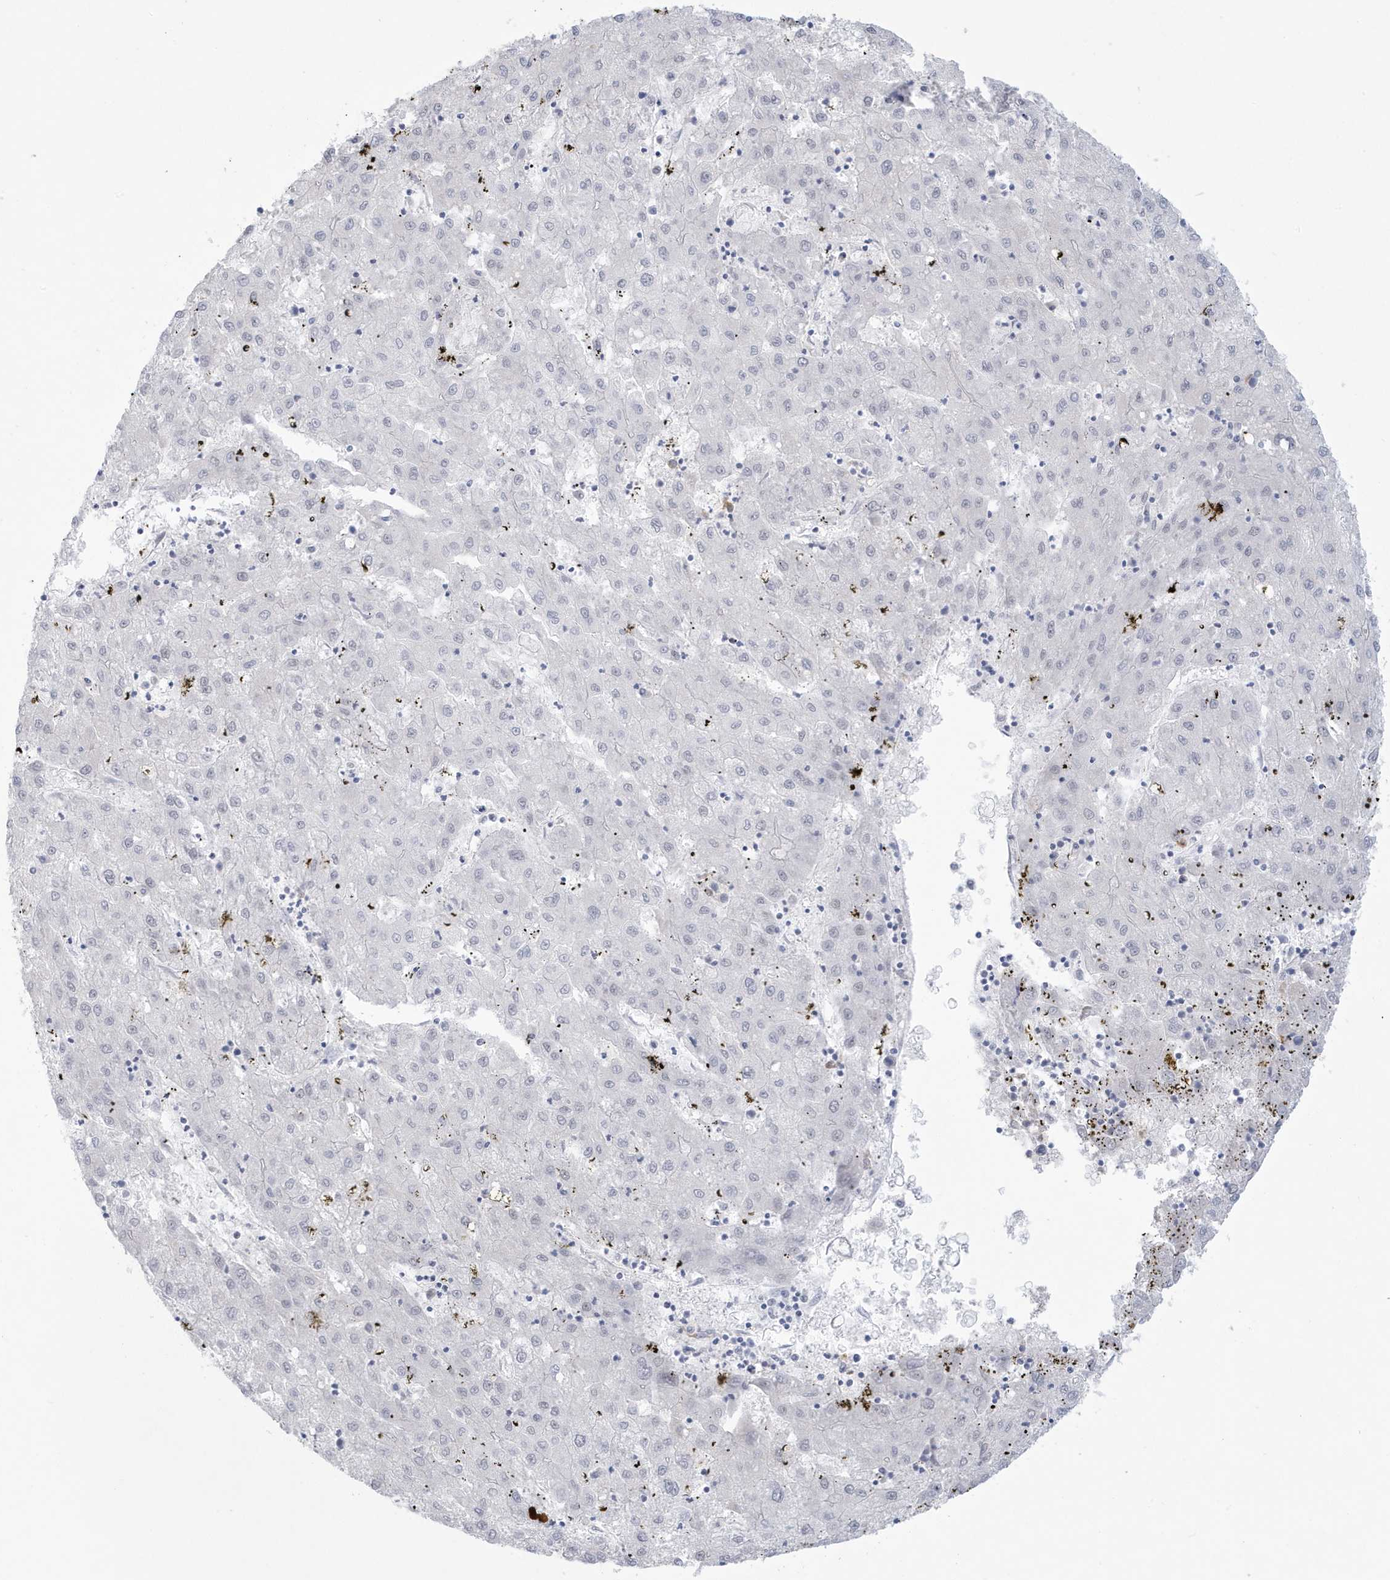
{"staining": {"intensity": "negative", "quantity": "none", "location": "none"}, "tissue": "liver cancer", "cell_type": "Tumor cells", "image_type": "cancer", "snomed": [{"axis": "morphology", "description": "Carcinoma, Hepatocellular, NOS"}, {"axis": "topography", "description": "Liver"}], "caption": "This is an immunohistochemistry photomicrograph of liver cancer (hepatocellular carcinoma). There is no expression in tumor cells.", "gene": "HERC6", "patient": {"sex": "male", "age": 72}}